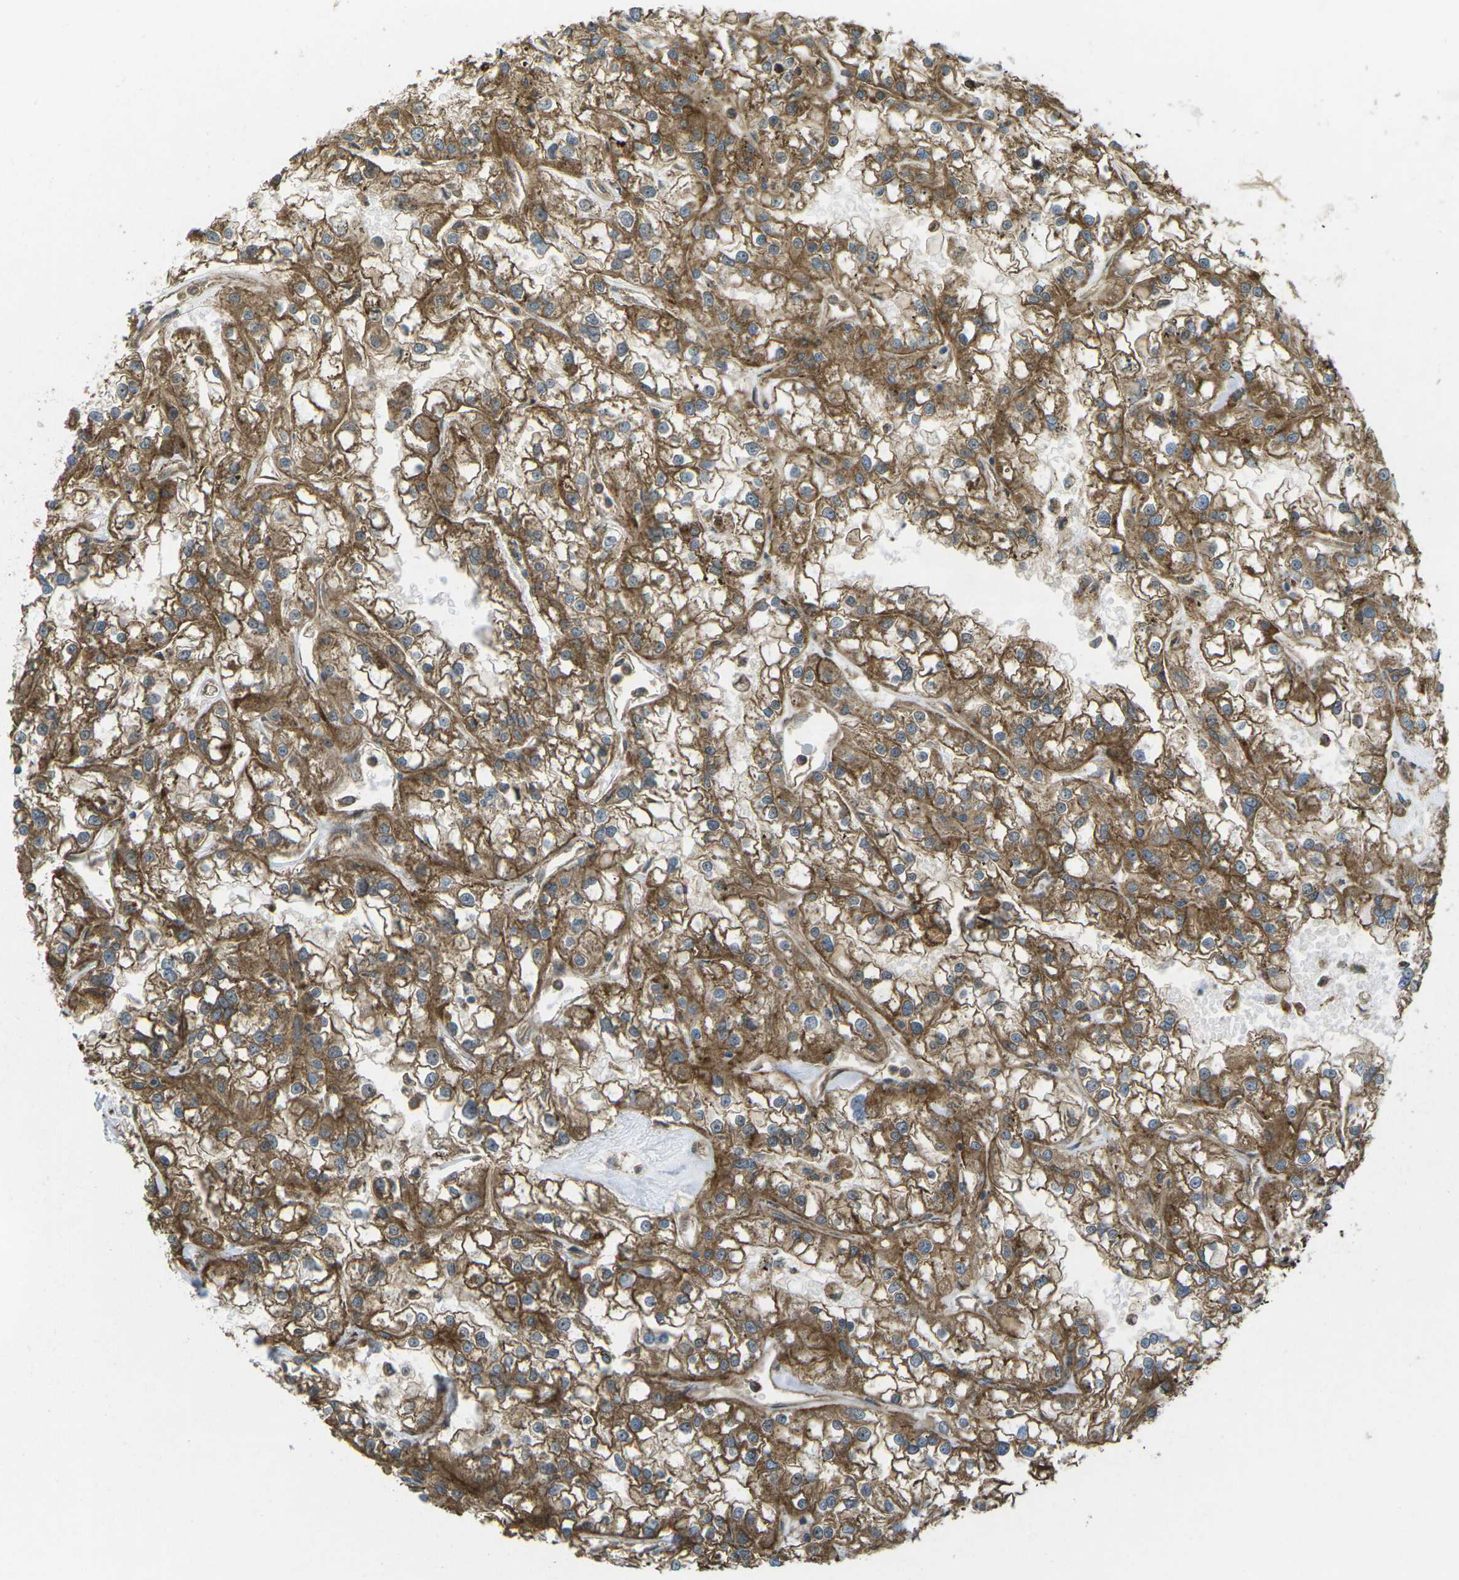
{"staining": {"intensity": "strong", "quantity": ">75%", "location": "cytoplasmic/membranous"}, "tissue": "renal cancer", "cell_type": "Tumor cells", "image_type": "cancer", "snomed": [{"axis": "morphology", "description": "Adenocarcinoma, NOS"}, {"axis": "topography", "description": "Kidney"}], "caption": "This micrograph demonstrates renal cancer (adenocarcinoma) stained with immunohistochemistry to label a protein in brown. The cytoplasmic/membranous of tumor cells show strong positivity for the protein. Nuclei are counter-stained blue.", "gene": "CHMP3", "patient": {"sex": "female", "age": 52}}